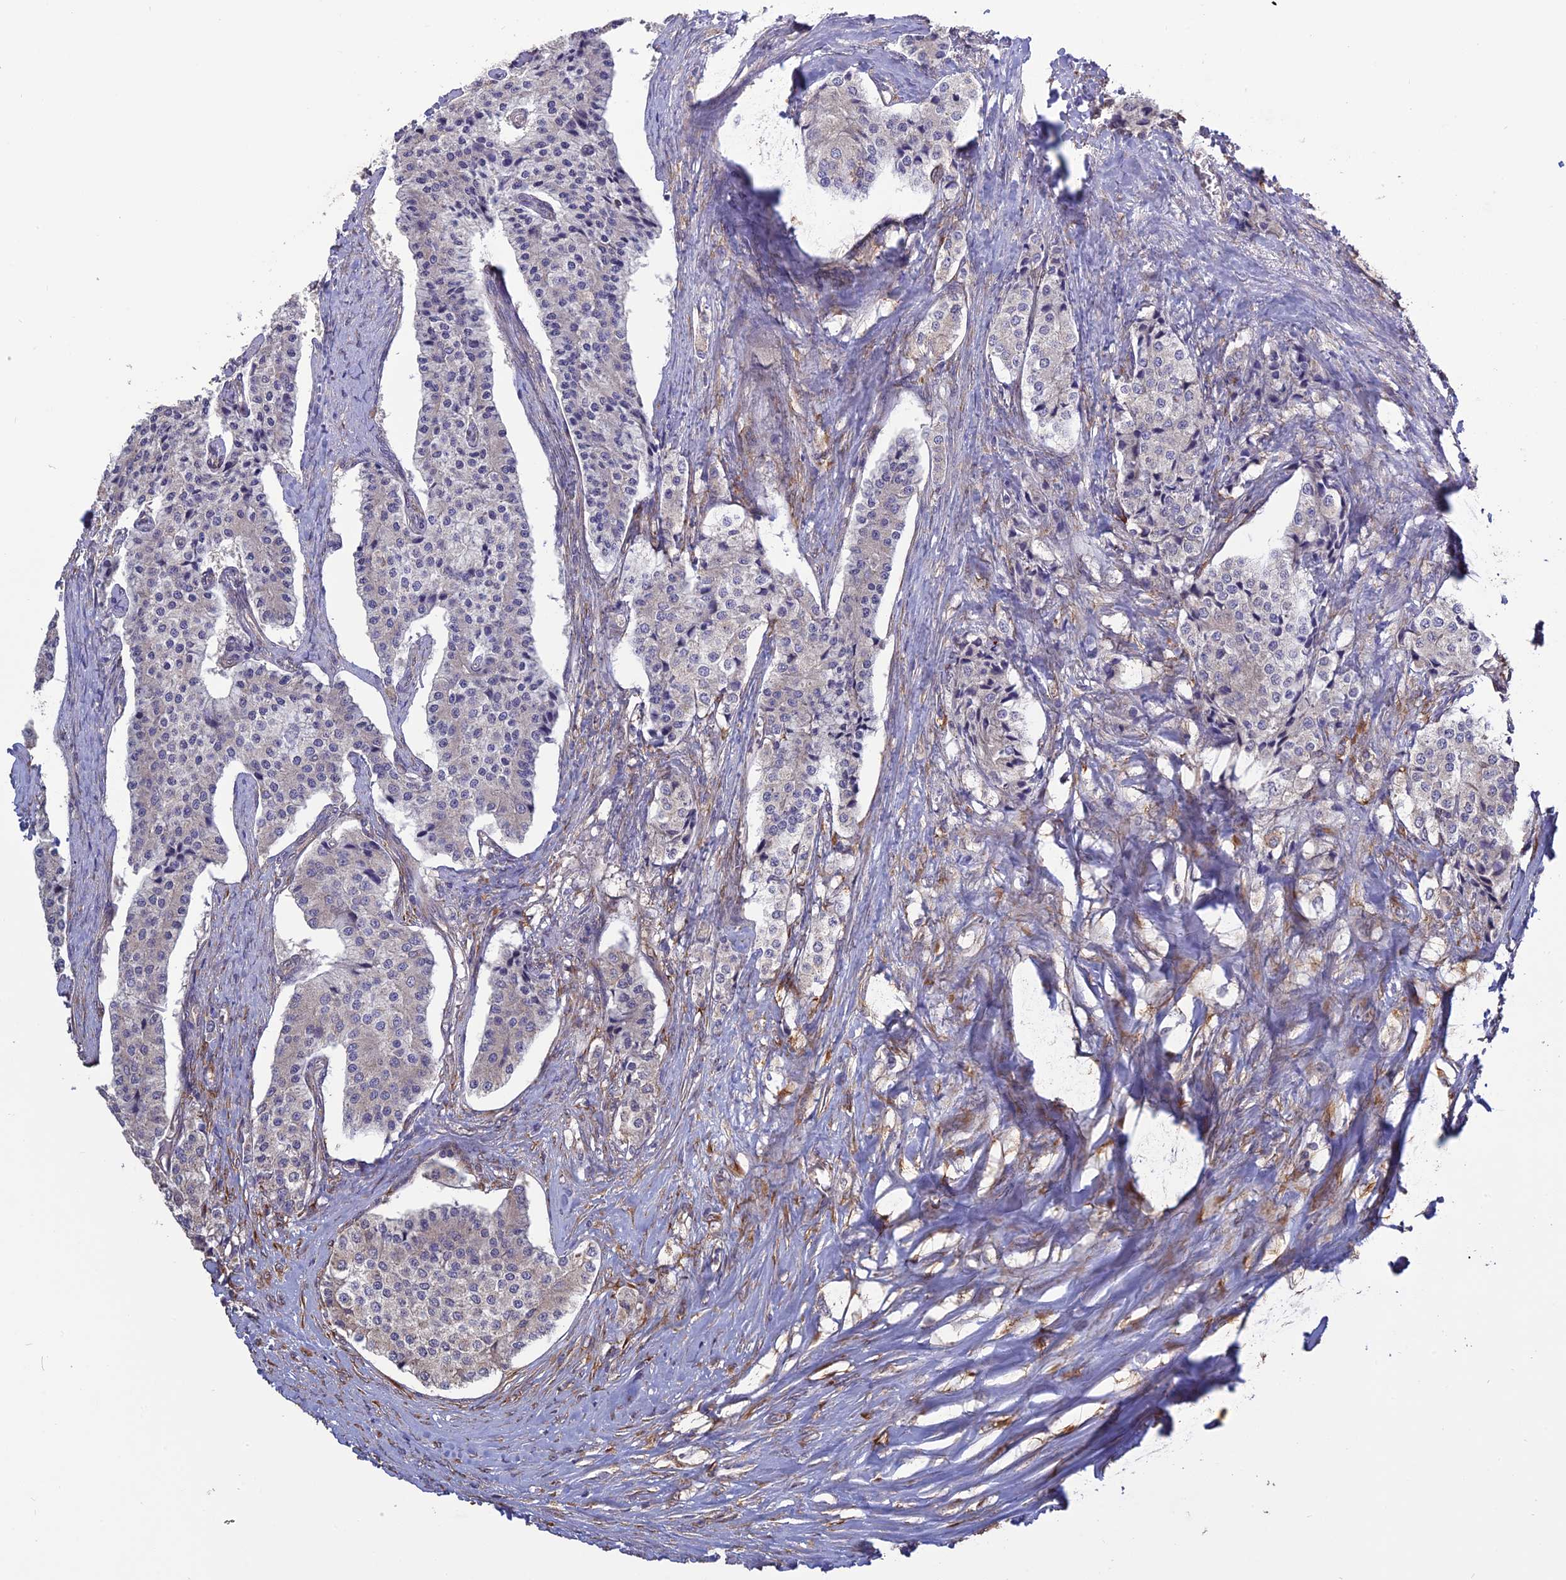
{"staining": {"intensity": "negative", "quantity": "none", "location": "none"}, "tissue": "carcinoid", "cell_type": "Tumor cells", "image_type": "cancer", "snomed": [{"axis": "morphology", "description": "Carcinoid, malignant, NOS"}, {"axis": "topography", "description": "Colon"}], "caption": "Tumor cells show no significant positivity in carcinoid (malignant). (Stains: DAB immunohistochemistry with hematoxylin counter stain, Microscopy: brightfield microscopy at high magnification).", "gene": "PPIC", "patient": {"sex": "female", "age": 52}}